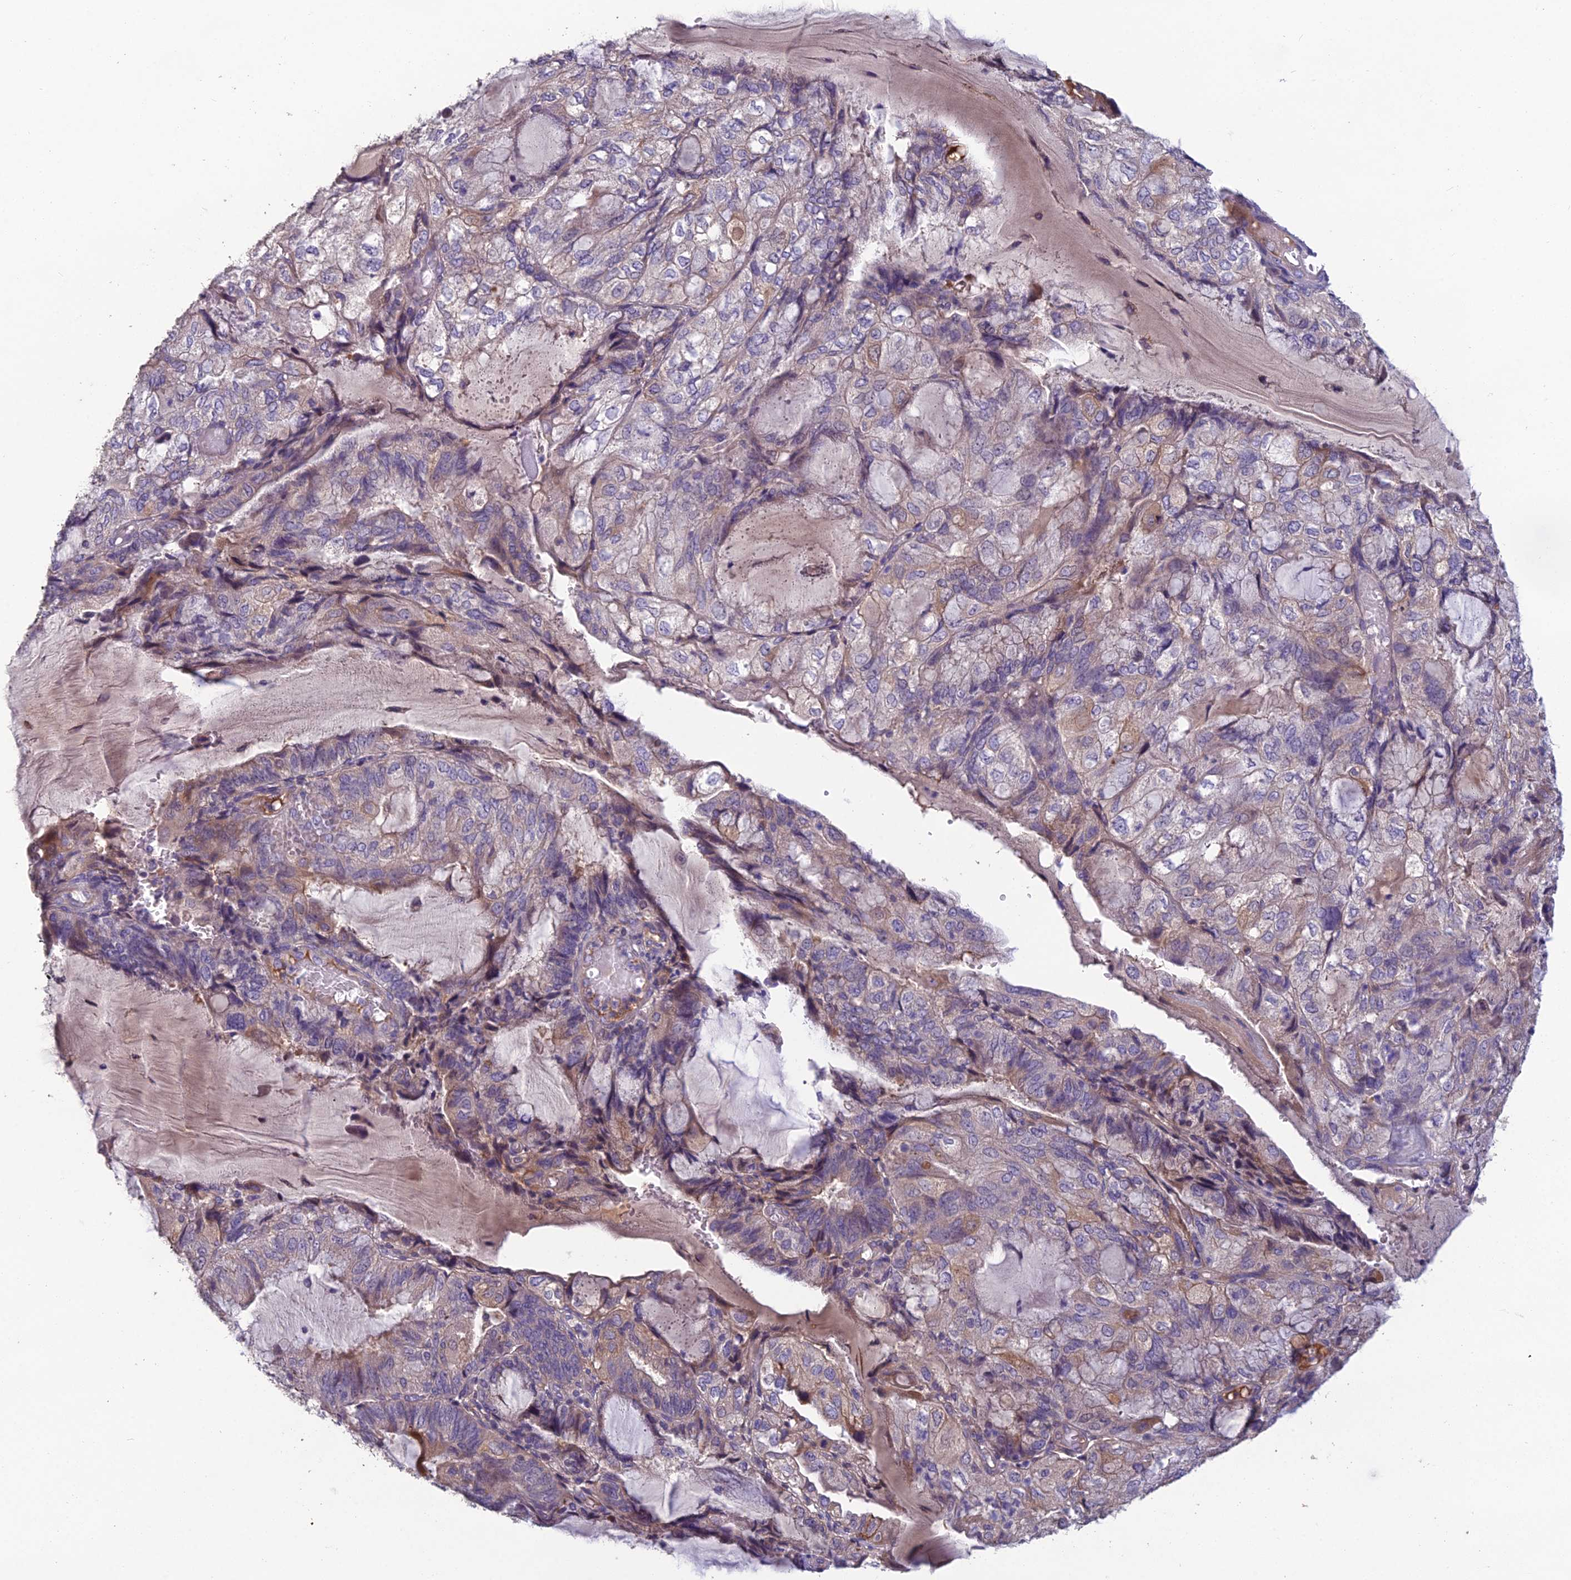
{"staining": {"intensity": "moderate", "quantity": "<25%", "location": "cytoplasmic/membranous"}, "tissue": "endometrial cancer", "cell_type": "Tumor cells", "image_type": "cancer", "snomed": [{"axis": "morphology", "description": "Adenocarcinoma, NOS"}, {"axis": "topography", "description": "Endometrium"}], "caption": "Protein expression analysis of endometrial cancer (adenocarcinoma) demonstrates moderate cytoplasmic/membranous expression in about <25% of tumor cells.", "gene": "CEACAM16", "patient": {"sex": "female", "age": 81}}